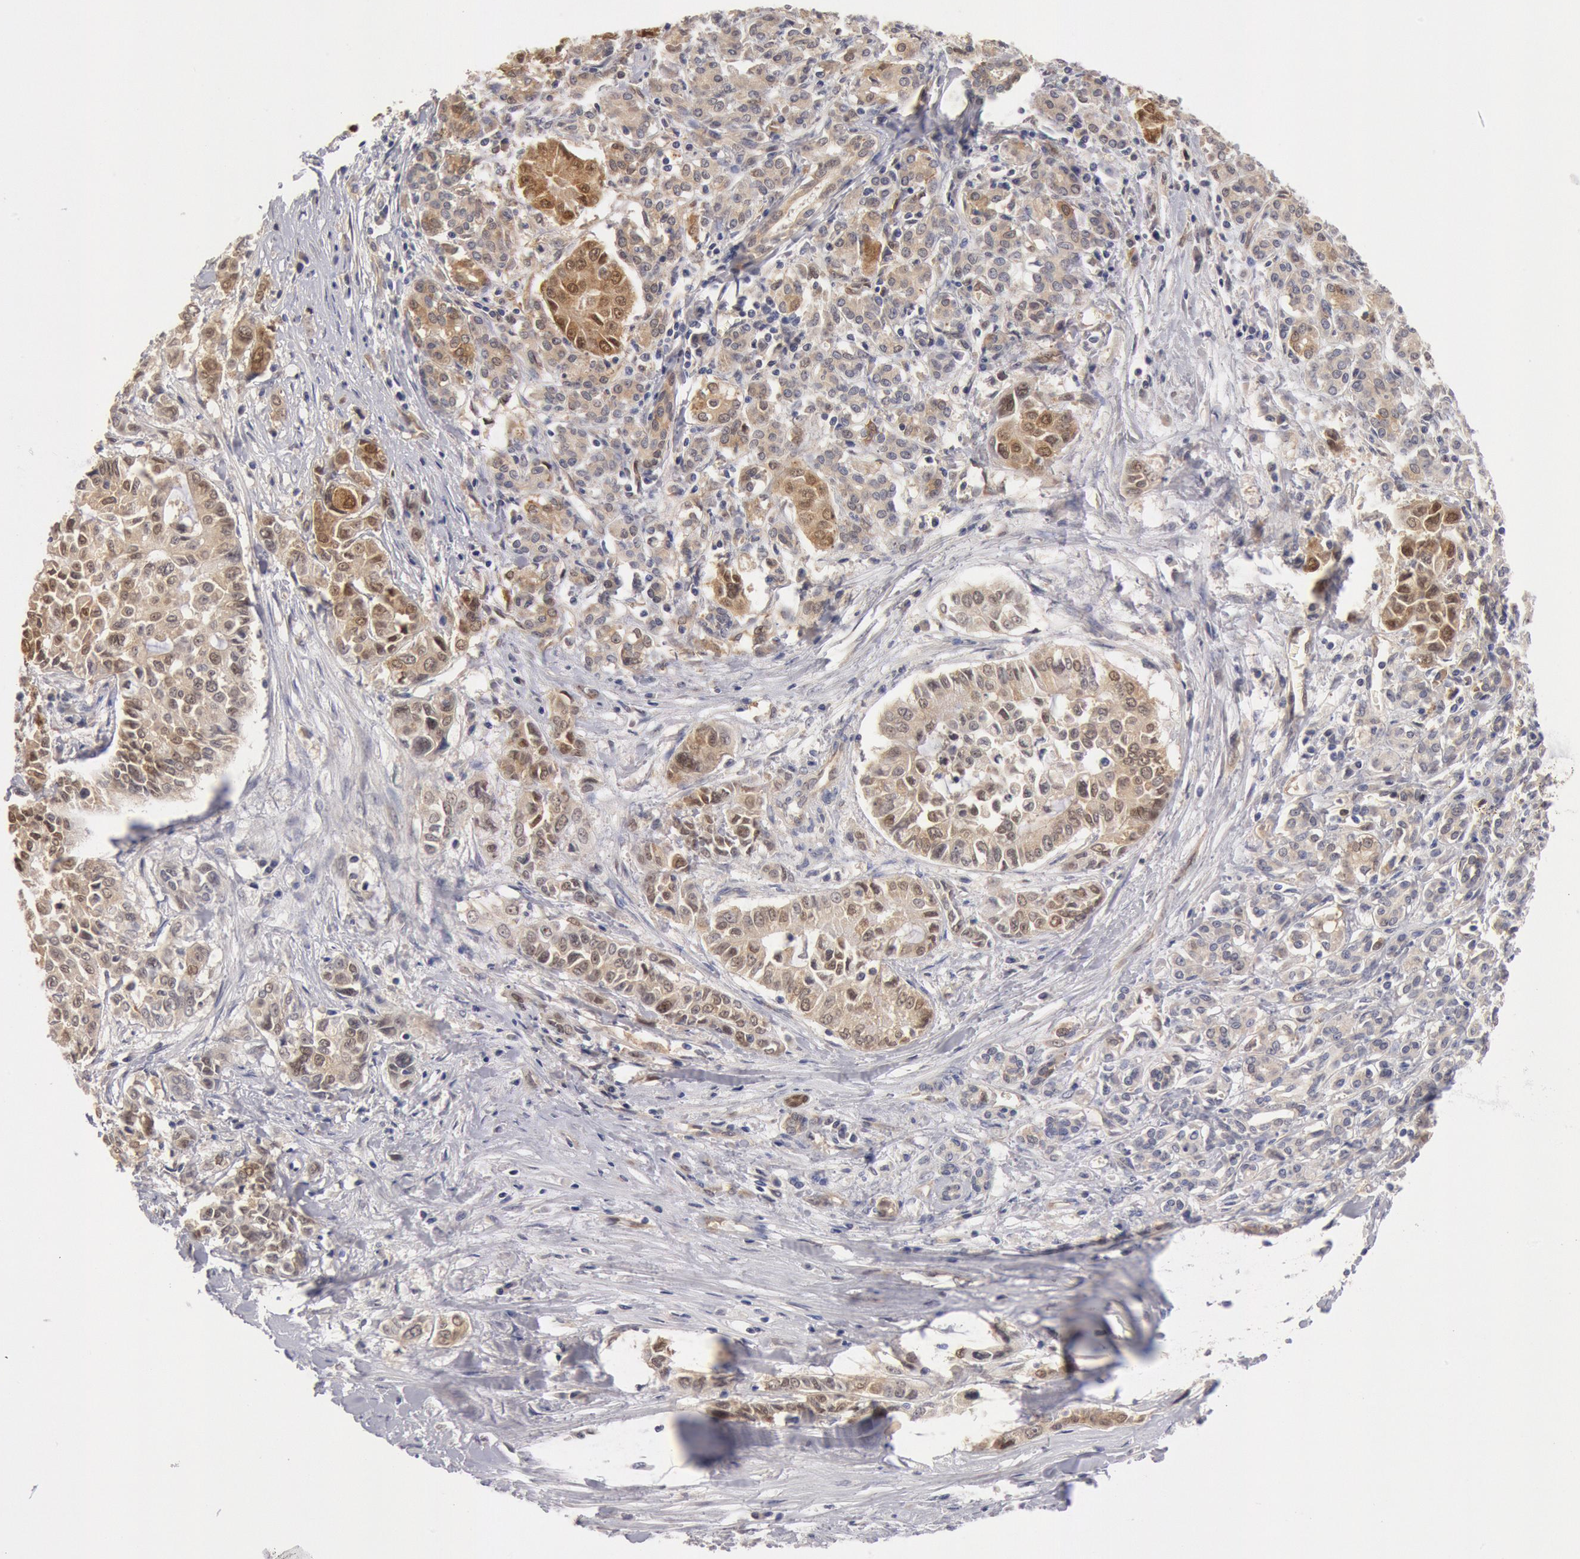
{"staining": {"intensity": "weak", "quantity": "25%-75%", "location": "cytoplasmic/membranous"}, "tissue": "pancreatic cancer", "cell_type": "Tumor cells", "image_type": "cancer", "snomed": [{"axis": "morphology", "description": "Adenocarcinoma, NOS"}, {"axis": "topography", "description": "Pancreas"}], "caption": "A micrograph showing weak cytoplasmic/membranous positivity in about 25%-75% of tumor cells in pancreatic cancer (adenocarcinoma), as visualized by brown immunohistochemical staining.", "gene": "DNAJA1", "patient": {"sex": "female", "age": 52}}